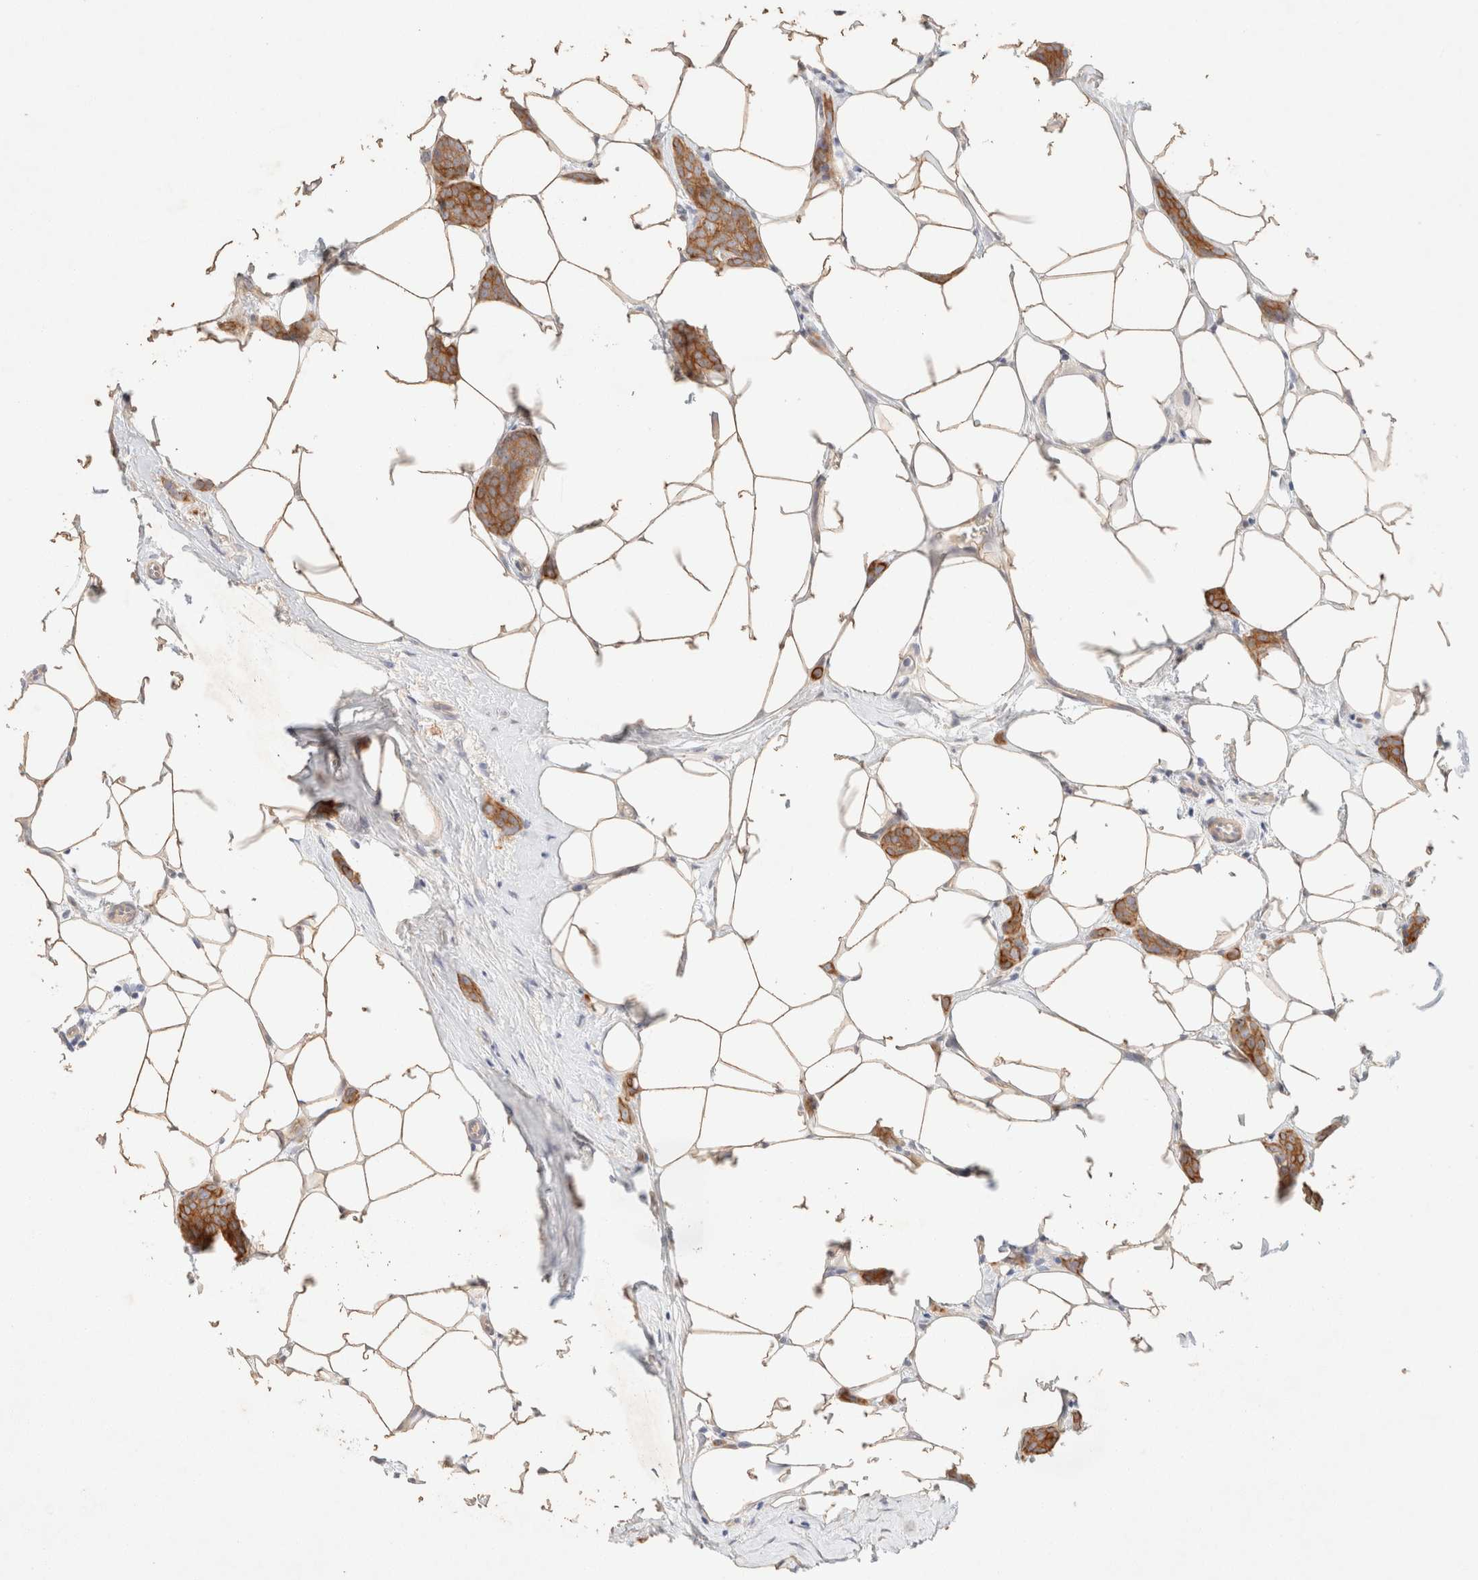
{"staining": {"intensity": "moderate", "quantity": ">75%", "location": "cytoplasmic/membranous"}, "tissue": "breast cancer", "cell_type": "Tumor cells", "image_type": "cancer", "snomed": [{"axis": "morphology", "description": "Lobular carcinoma"}, {"axis": "topography", "description": "Skin"}, {"axis": "topography", "description": "Breast"}], "caption": "Tumor cells exhibit medium levels of moderate cytoplasmic/membranous staining in approximately >75% of cells in lobular carcinoma (breast).", "gene": "CSNK1E", "patient": {"sex": "female", "age": 46}}